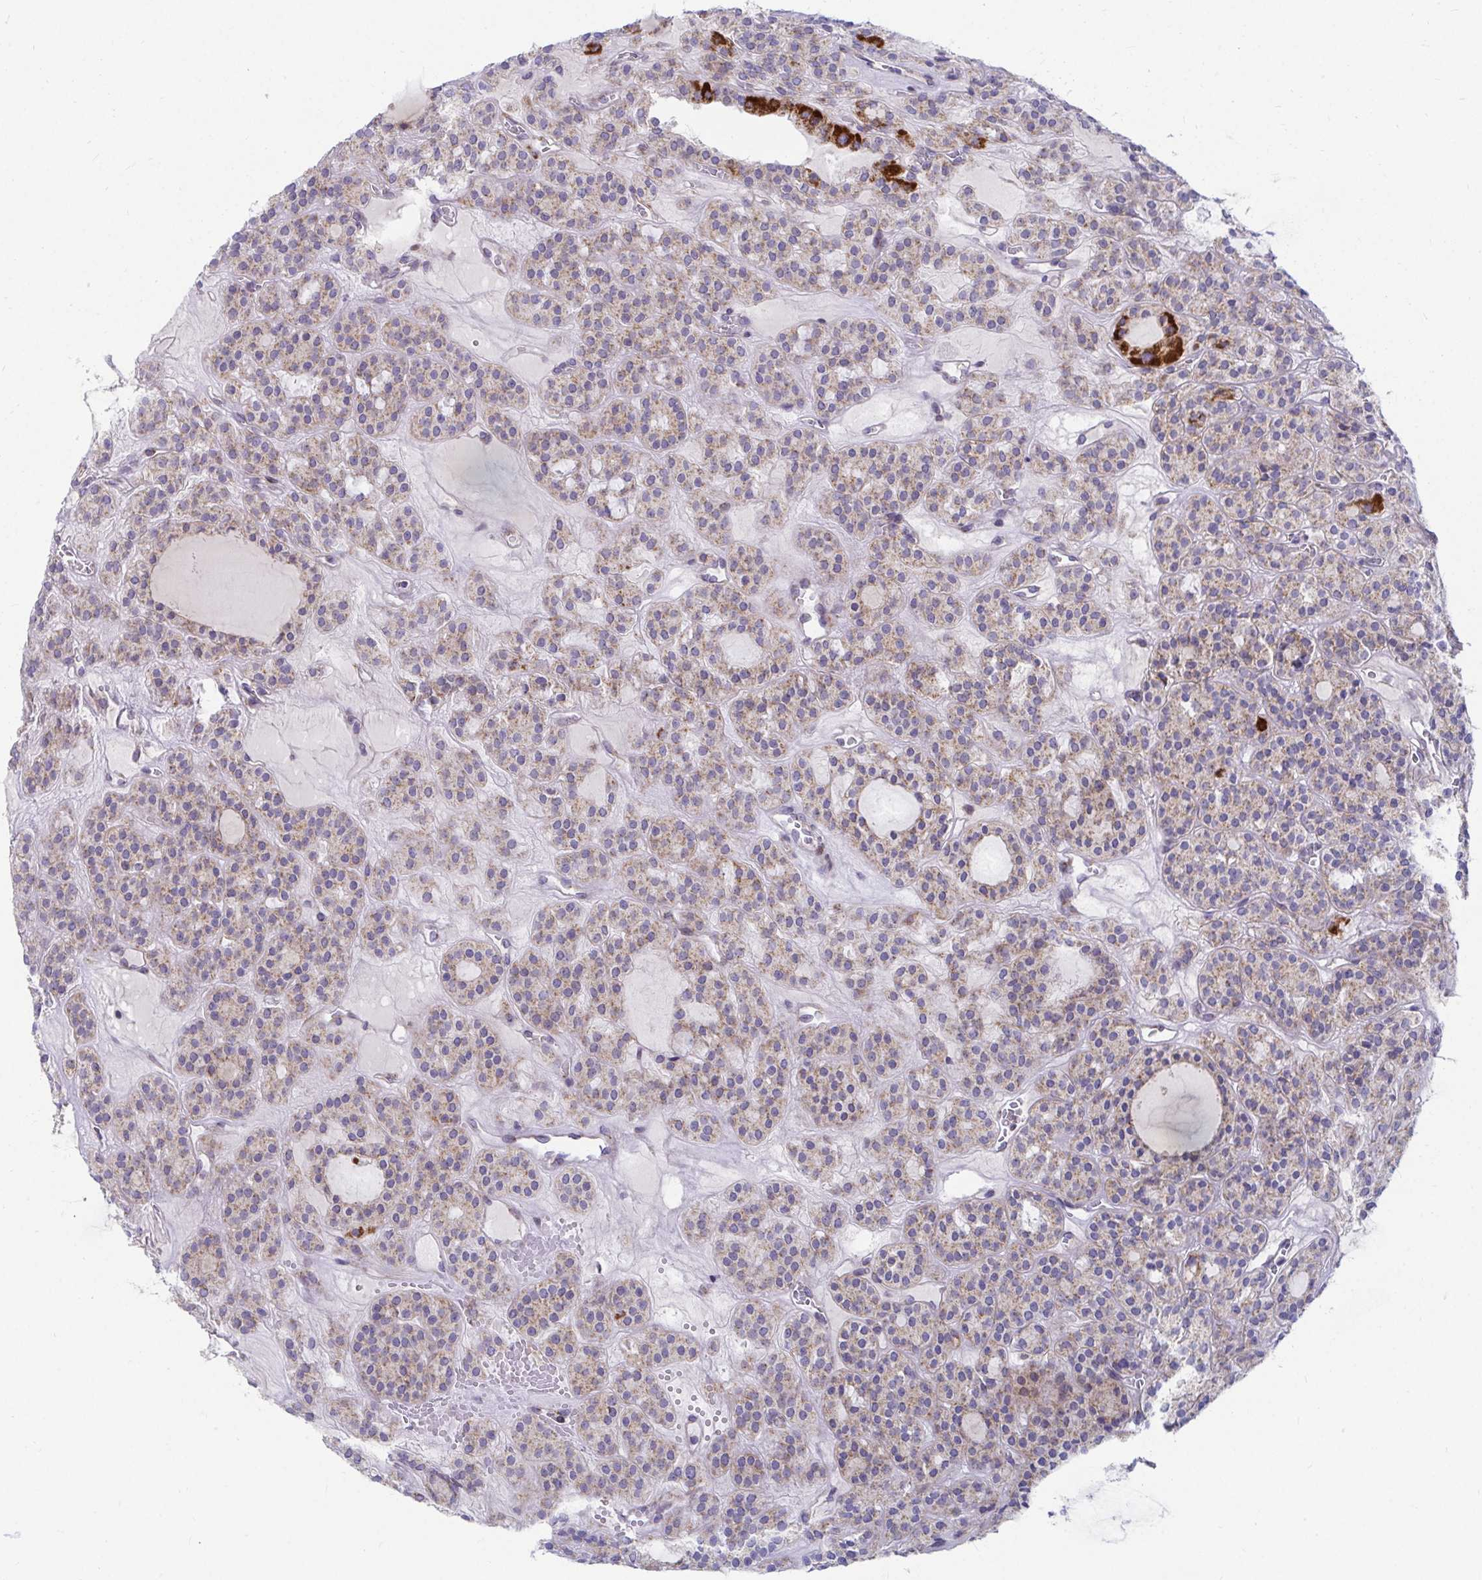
{"staining": {"intensity": "strong", "quantity": "<25%", "location": "cytoplasmic/membranous"}, "tissue": "thyroid cancer", "cell_type": "Tumor cells", "image_type": "cancer", "snomed": [{"axis": "morphology", "description": "Follicular adenoma carcinoma, NOS"}, {"axis": "topography", "description": "Thyroid gland"}], "caption": "An immunohistochemistry (IHC) photomicrograph of neoplastic tissue is shown. Protein staining in brown labels strong cytoplasmic/membranous positivity in thyroid cancer (follicular adenoma carcinoma) within tumor cells. The protein is stained brown, and the nuclei are stained in blue (DAB IHC with brightfield microscopy, high magnification).", "gene": "EXOC5", "patient": {"sex": "female", "age": 63}}